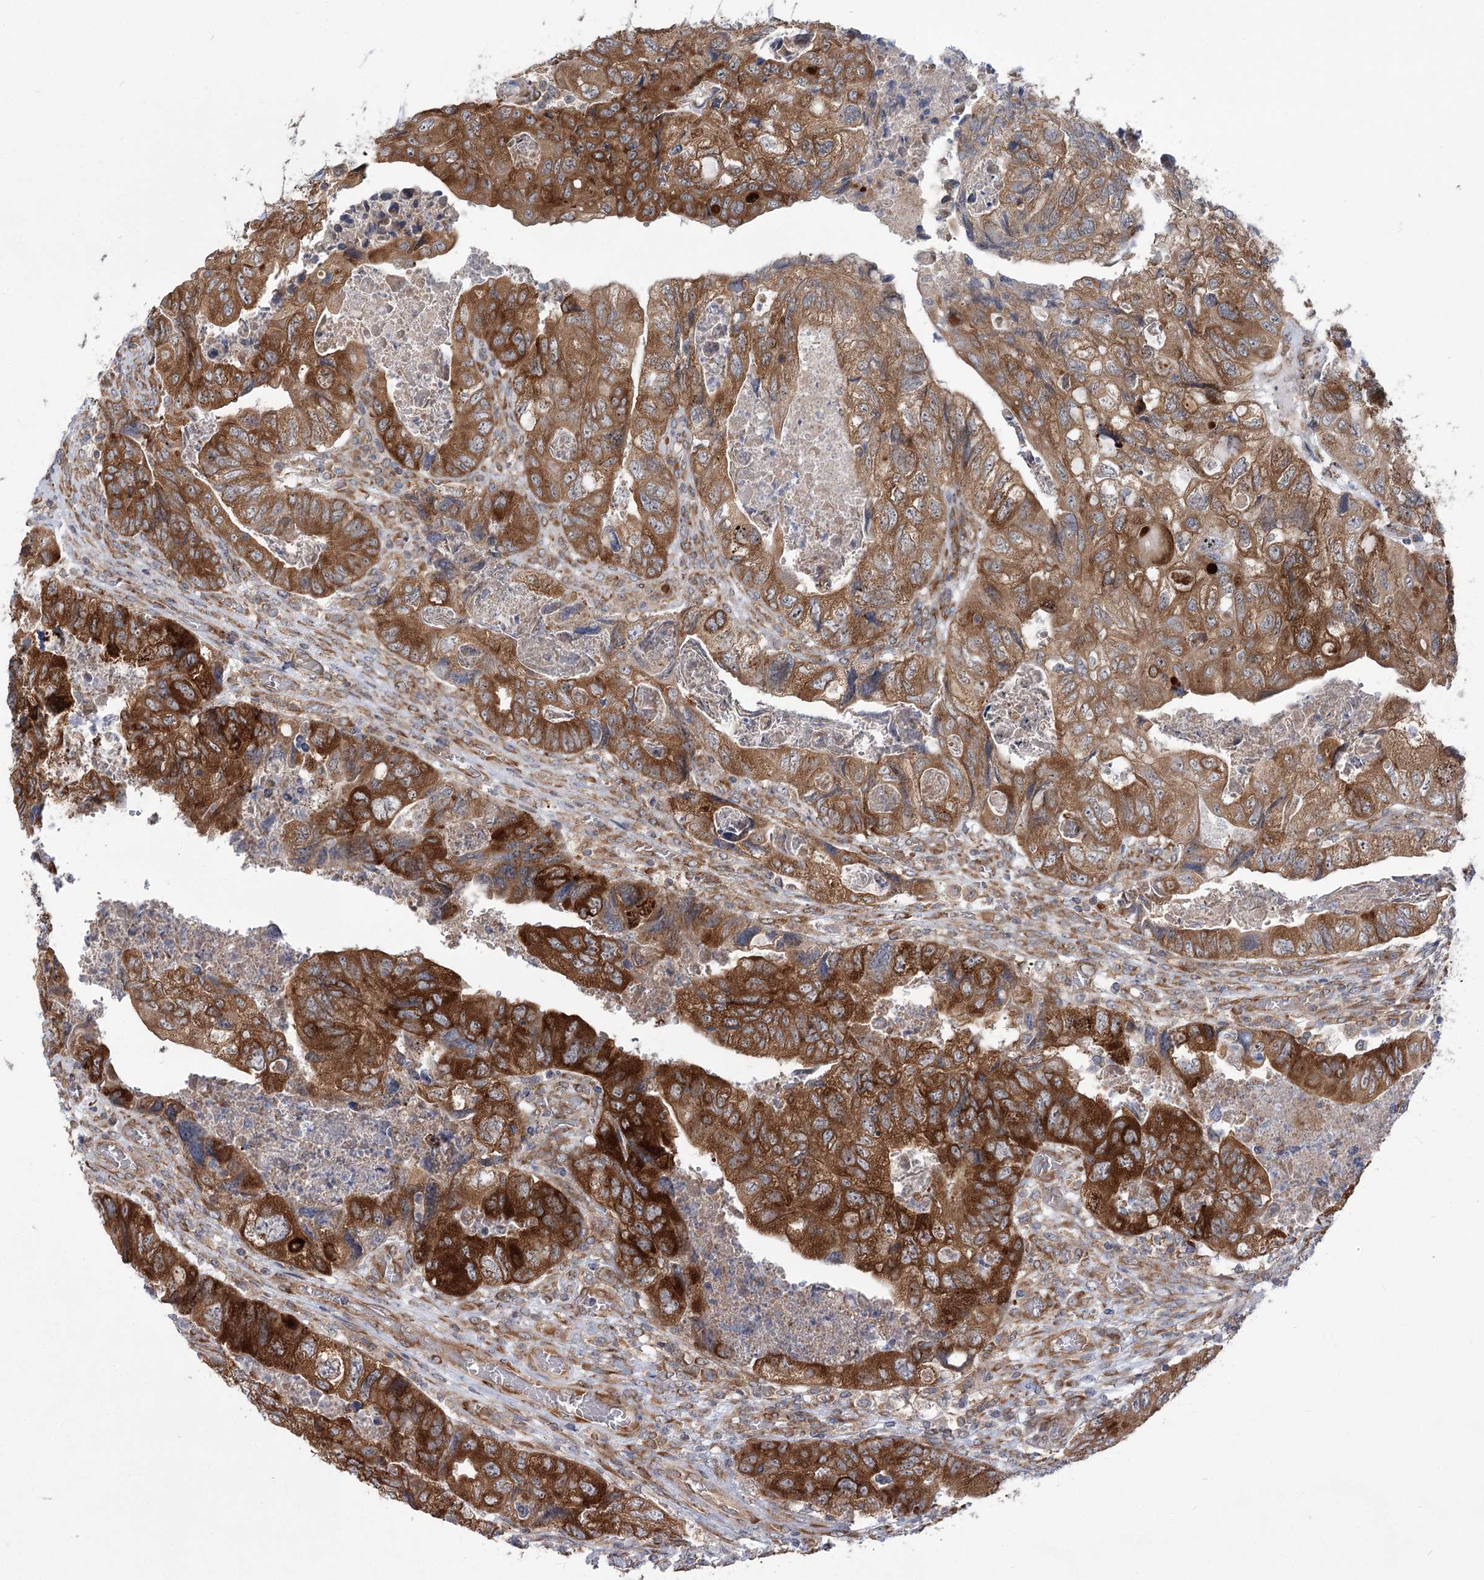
{"staining": {"intensity": "strong", "quantity": ">75%", "location": "cytoplasmic/membranous"}, "tissue": "colorectal cancer", "cell_type": "Tumor cells", "image_type": "cancer", "snomed": [{"axis": "morphology", "description": "Adenocarcinoma, NOS"}, {"axis": "topography", "description": "Rectum"}], "caption": "Immunohistochemistry (IHC) of human adenocarcinoma (colorectal) shows high levels of strong cytoplasmic/membranous positivity in approximately >75% of tumor cells.", "gene": "VWA2", "patient": {"sex": "male", "age": 63}}